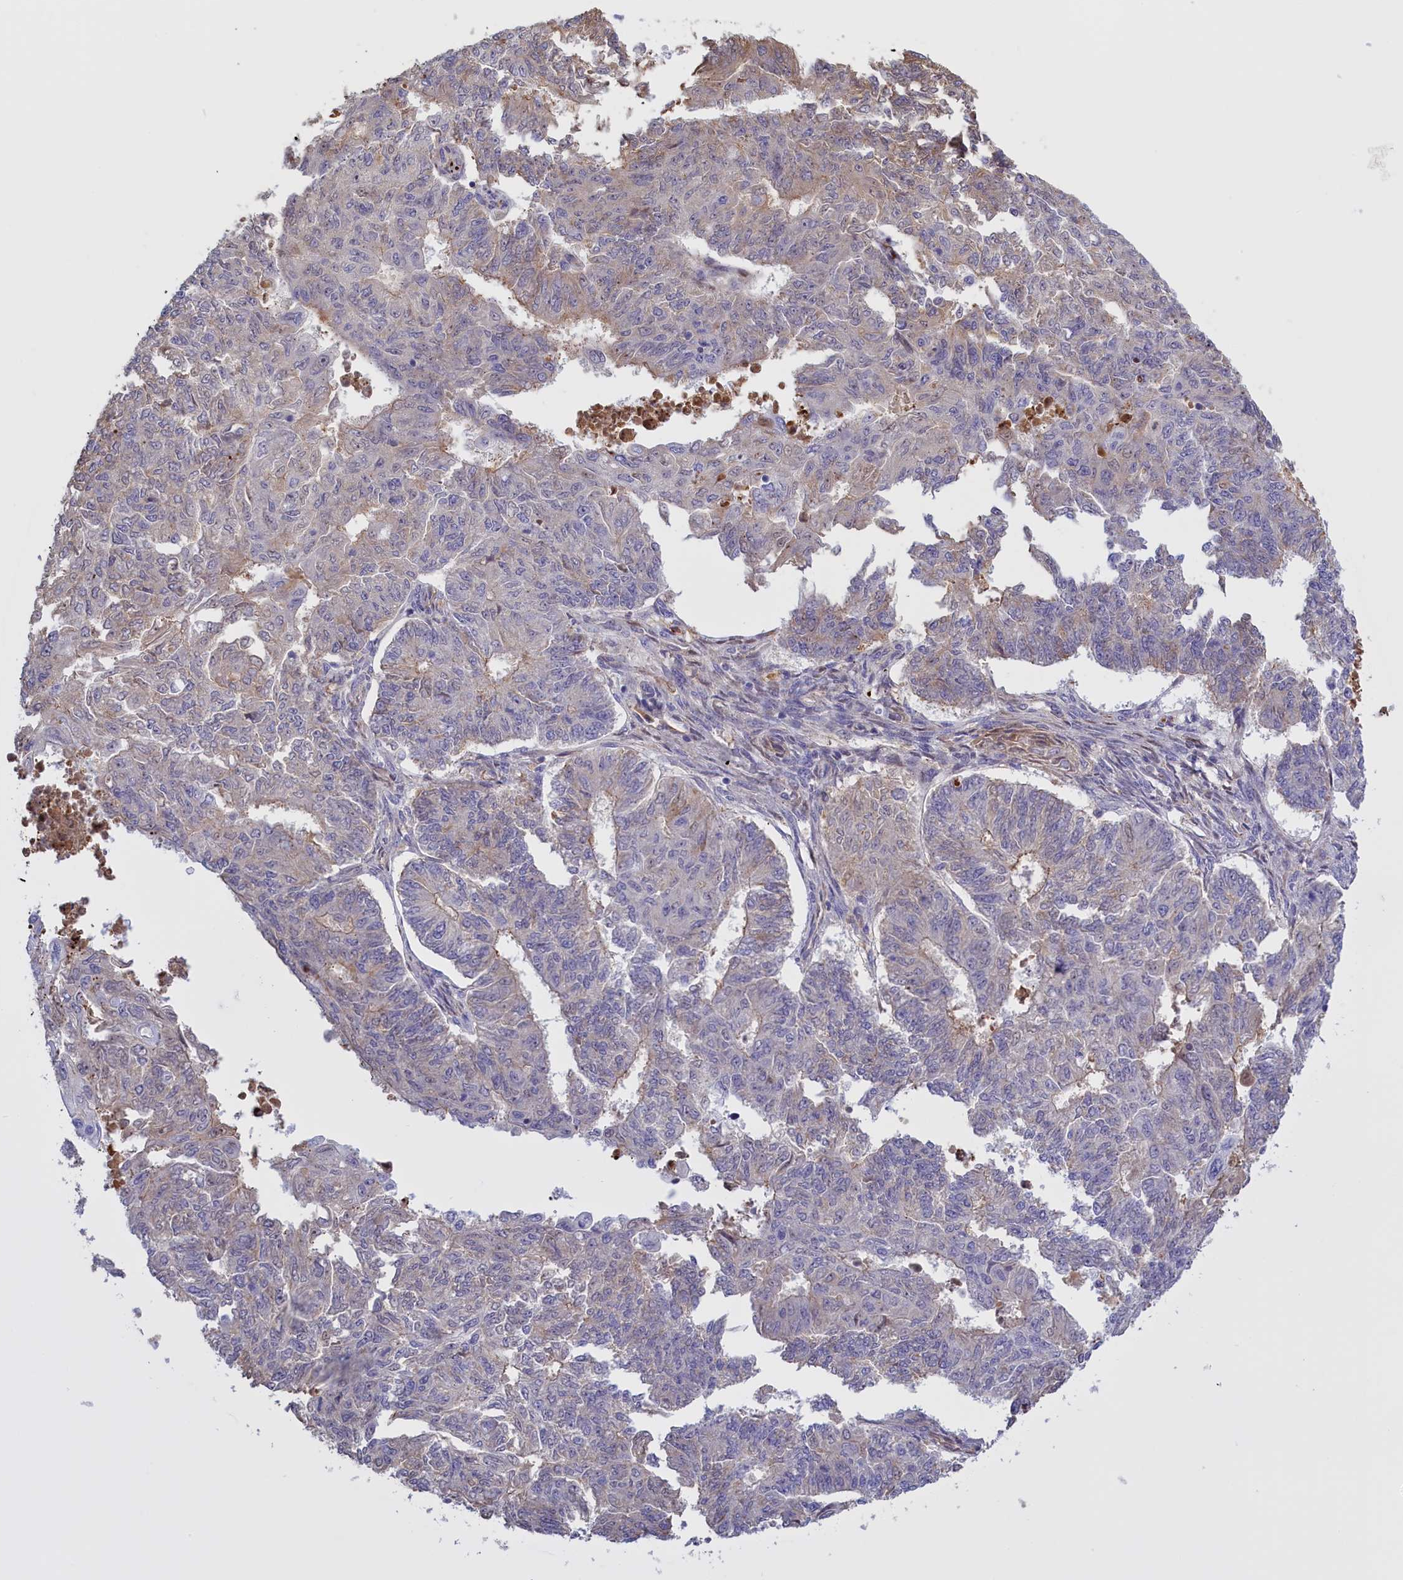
{"staining": {"intensity": "weak", "quantity": "<25%", "location": "cytoplasmic/membranous"}, "tissue": "endometrial cancer", "cell_type": "Tumor cells", "image_type": "cancer", "snomed": [{"axis": "morphology", "description": "Adenocarcinoma, NOS"}, {"axis": "topography", "description": "Endometrium"}], "caption": "A high-resolution histopathology image shows immunohistochemistry (IHC) staining of endometrial cancer (adenocarcinoma), which displays no significant expression in tumor cells.", "gene": "FAM149B1", "patient": {"sex": "female", "age": 32}}